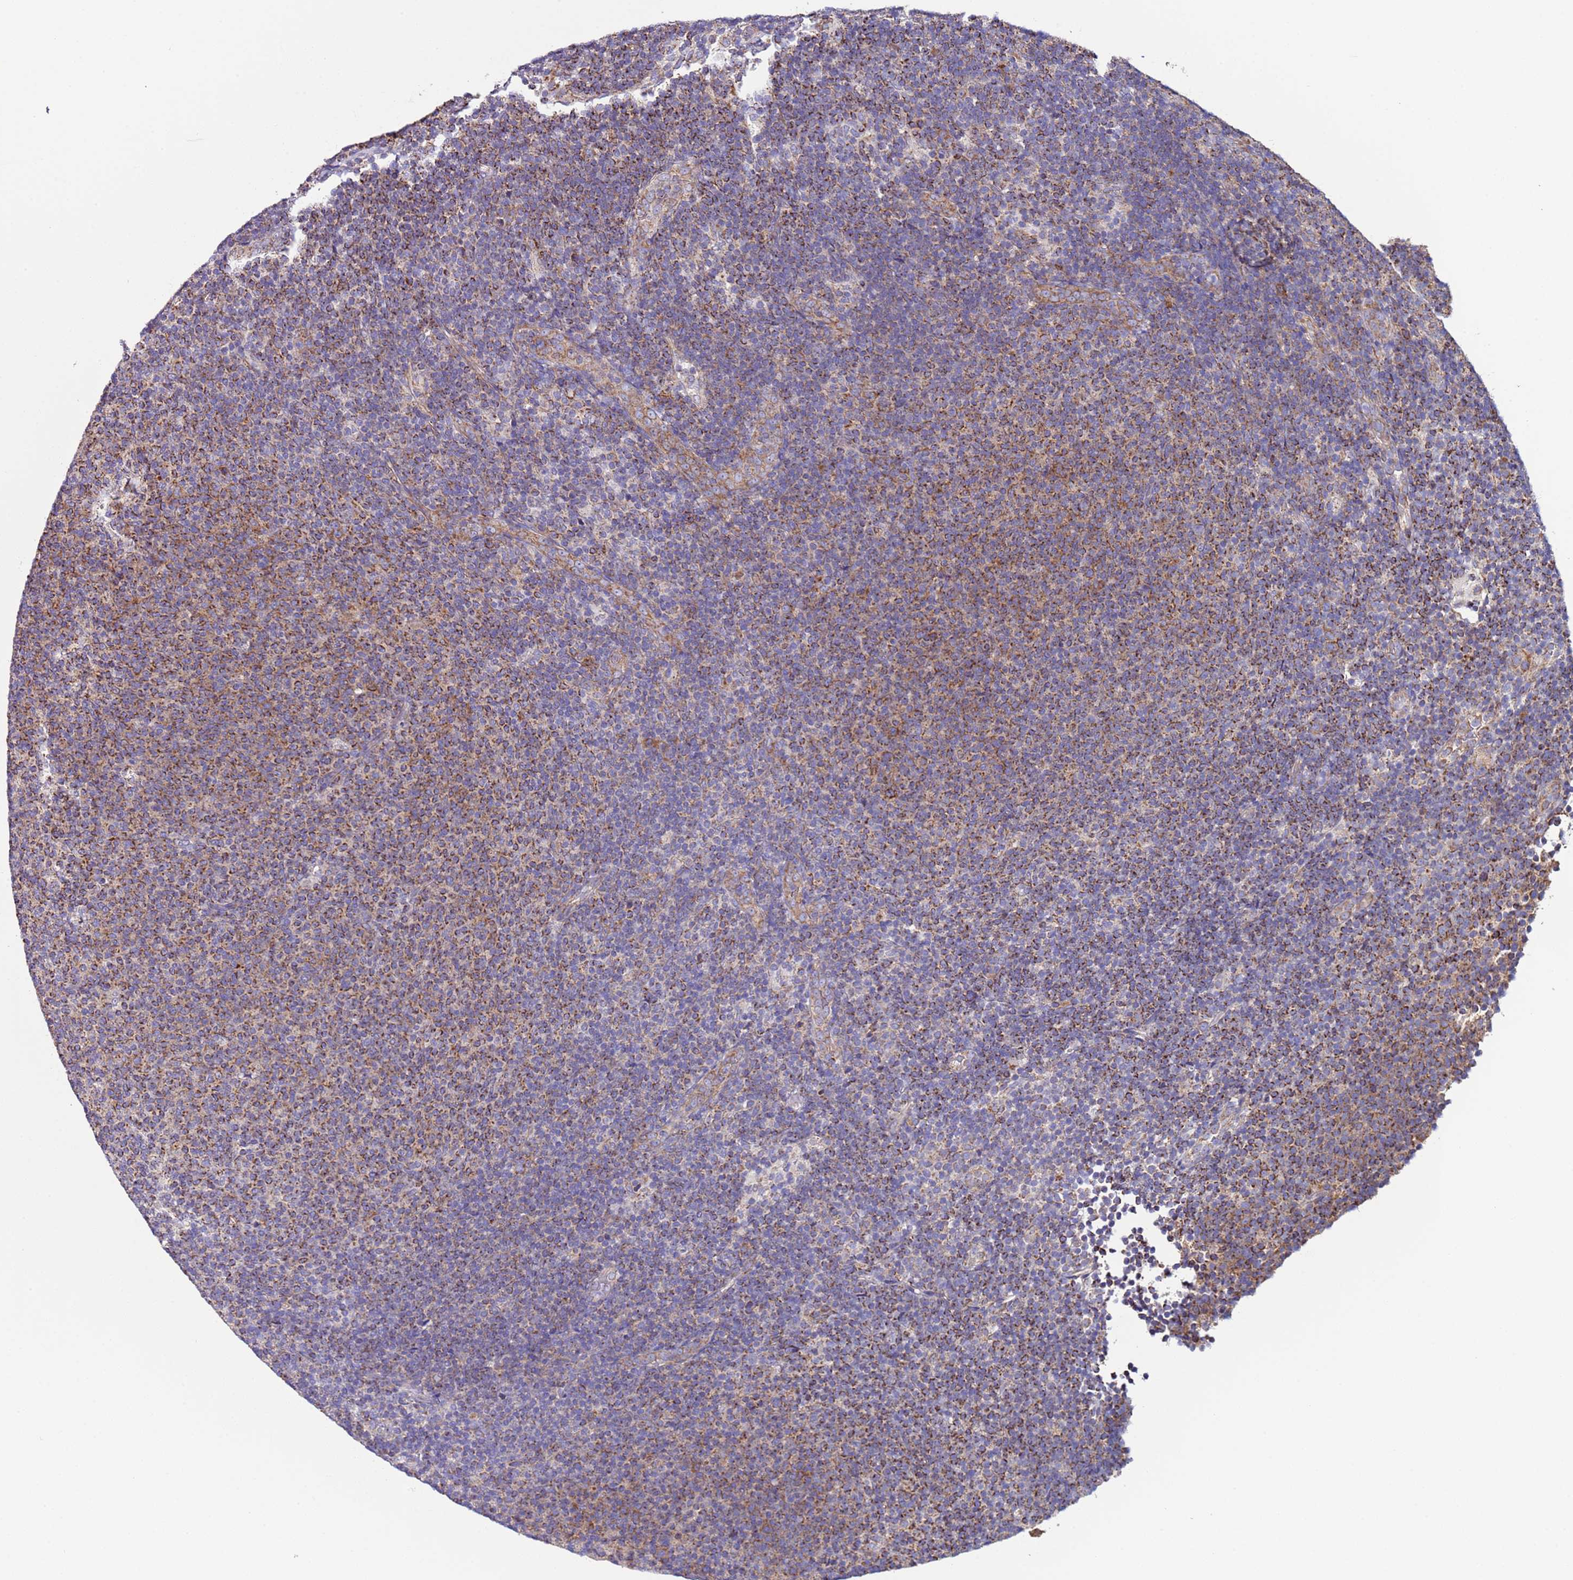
{"staining": {"intensity": "moderate", "quantity": "25%-75%", "location": "cytoplasmic/membranous"}, "tissue": "lymphoma", "cell_type": "Tumor cells", "image_type": "cancer", "snomed": [{"axis": "morphology", "description": "Malignant lymphoma, non-Hodgkin's type, Low grade"}, {"axis": "topography", "description": "Lymph node"}], "caption": "High-power microscopy captured an IHC micrograph of lymphoma, revealing moderate cytoplasmic/membranous staining in approximately 25%-75% of tumor cells.", "gene": "AHI1", "patient": {"sex": "male", "age": 66}}